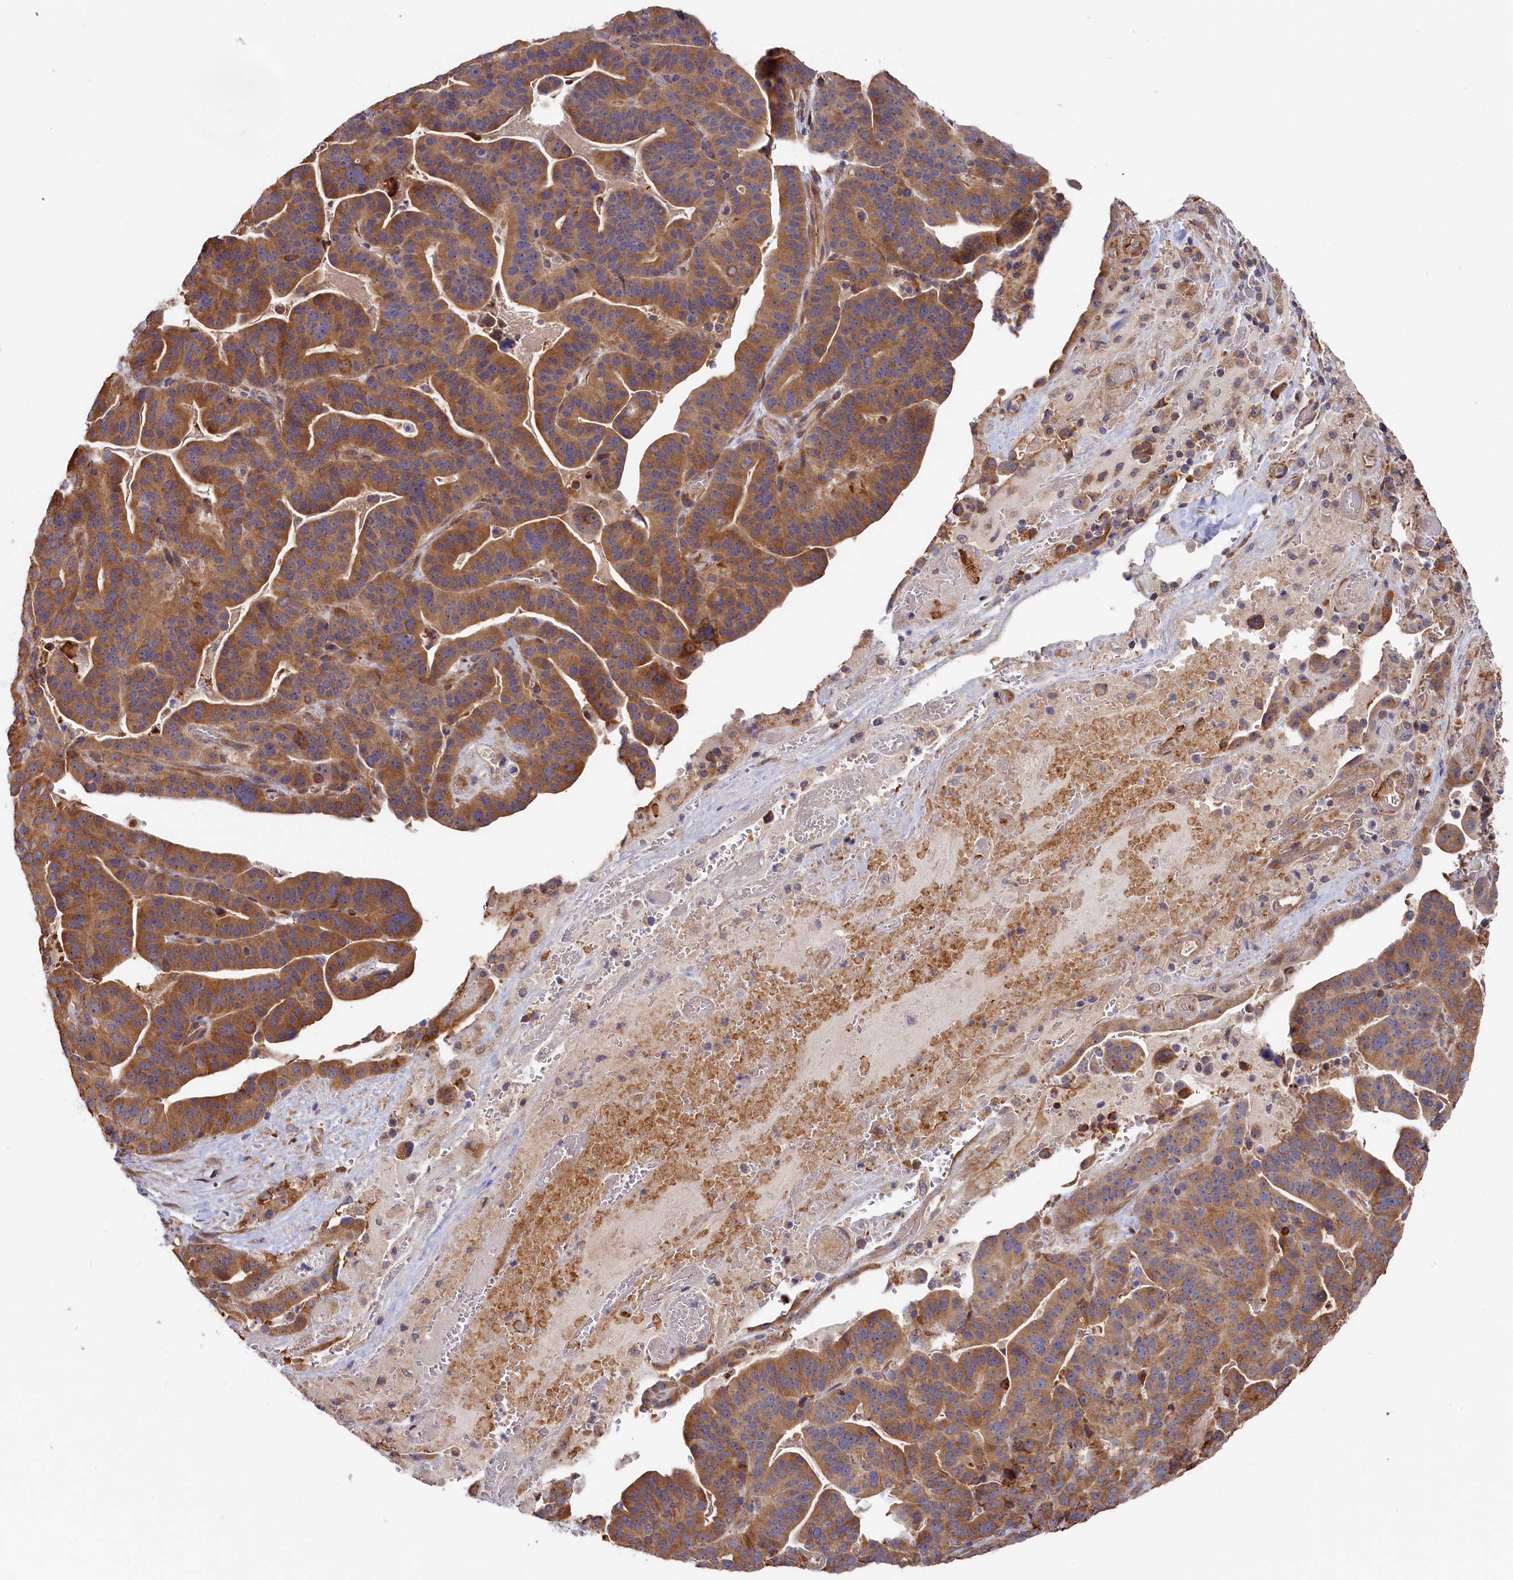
{"staining": {"intensity": "moderate", "quantity": ">75%", "location": "cytoplasmic/membranous"}, "tissue": "stomach cancer", "cell_type": "Tumor cells", "image_type": "cancer", "snomed": [{"axis": "morphology", "description": "Adenocarcinoma, NOS"}, {"axis": "topography", "description": "Stomach"}], "caption": "DAB immunohistochemical staining of human stomach cancer (adenocarcinoma) shows moderate cytoplasmic/membranous protein expression in approximately >75% of tumor cells.", "gene": "CEP44", "patient": {"sex": "male", "age": 48}}